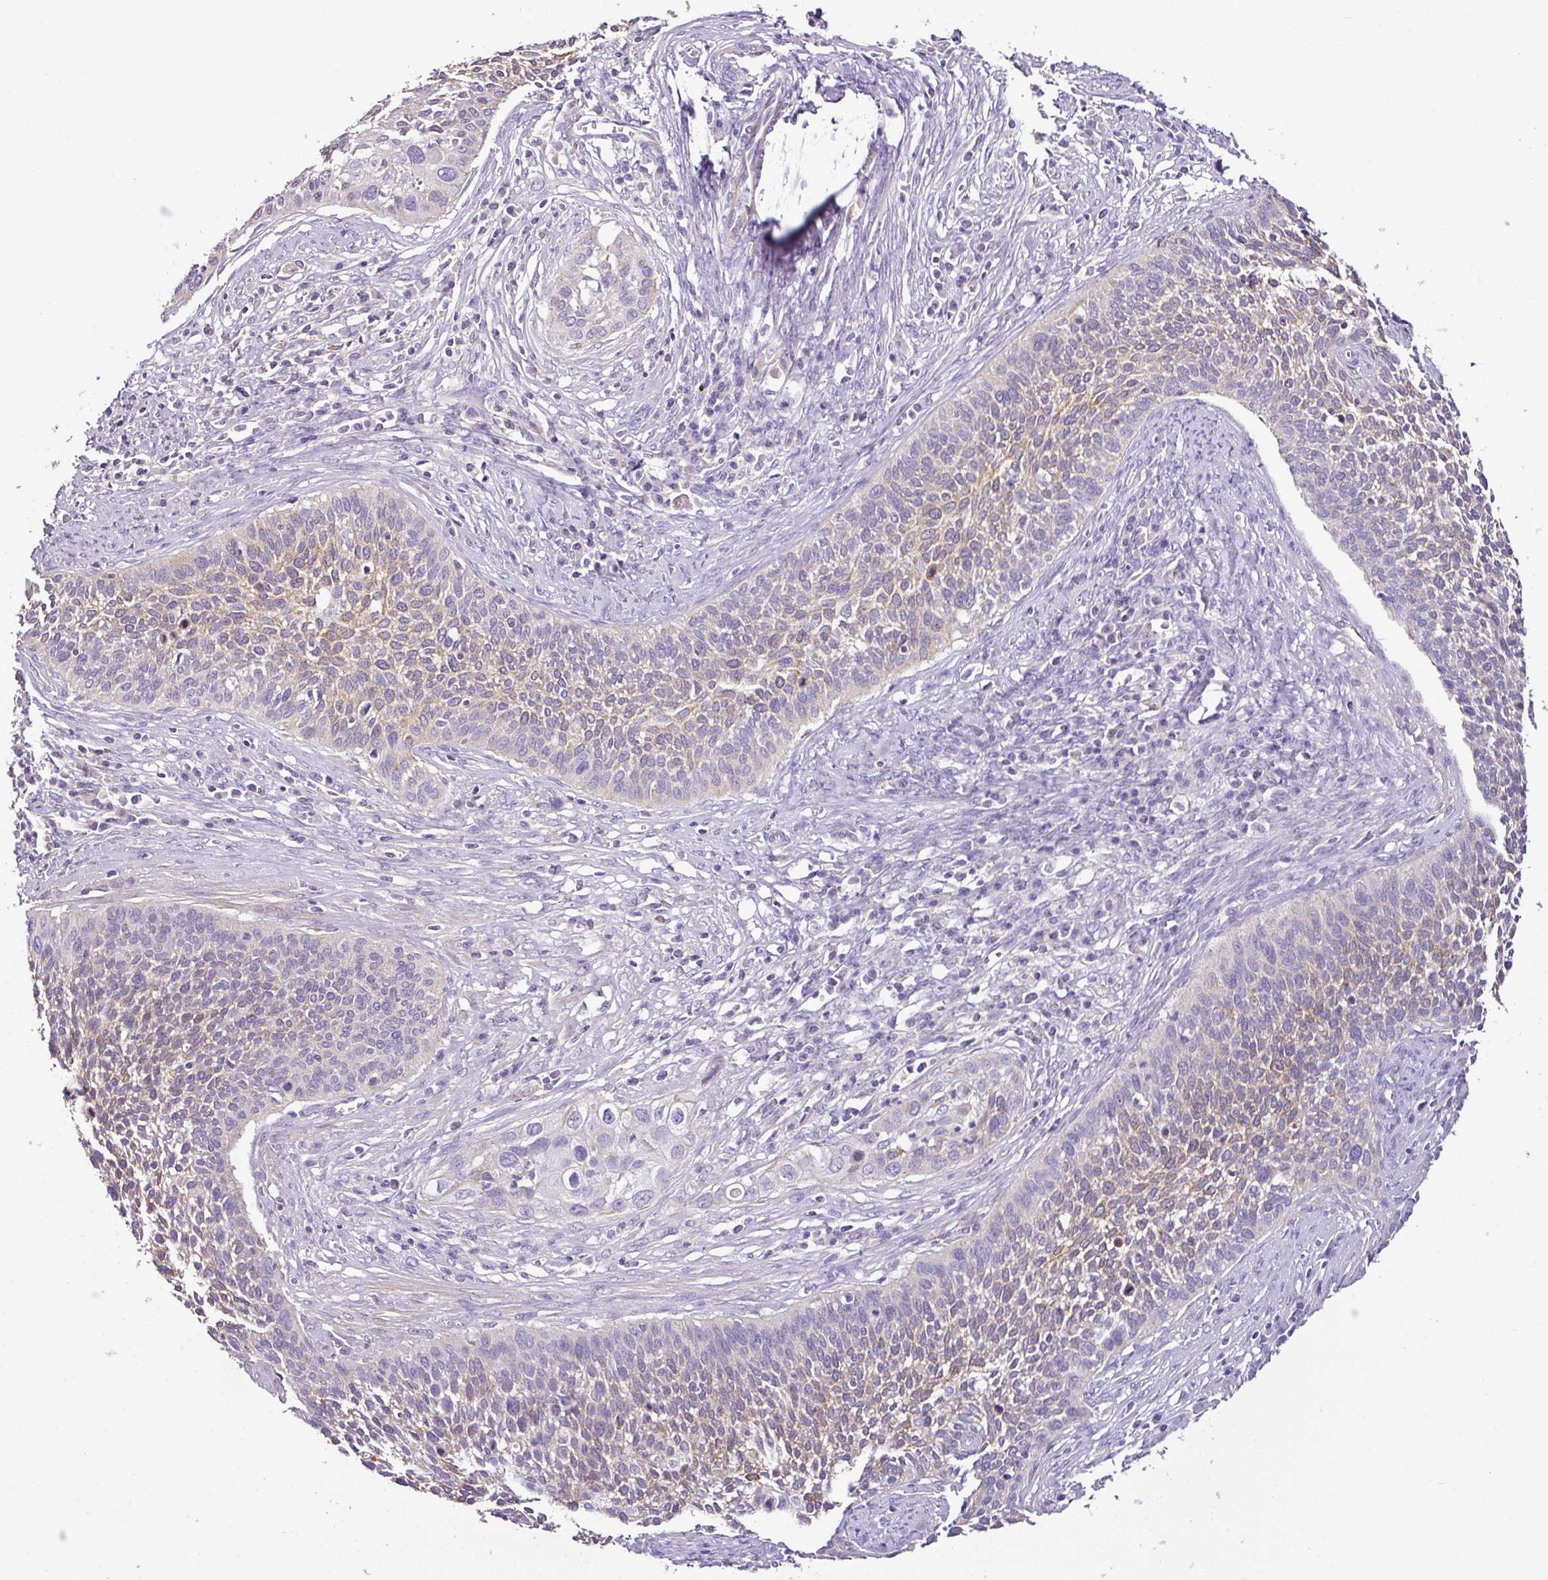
{"staining": {"intensity": "weak", "quantity": "25%-75%", "location": "cytoplasmic/membranous"}, "tissue": "cervical cancer", "cell_type": "Tumor cells", "image_type": "cancer", "snomed": [{"axis": "morphology", "description": "Squamous cell carcinoma, NOS"}, {"axis": "topography", "description": "Cervix"}], "caption": "Cervical cancer stained with a brown dye demonstrates weak cytoplasmic/membranous positive staining in approximately 25%-75% of tumor cells.", "gene": "AGR3", "patient": {"sex": "female", "age": 34}}